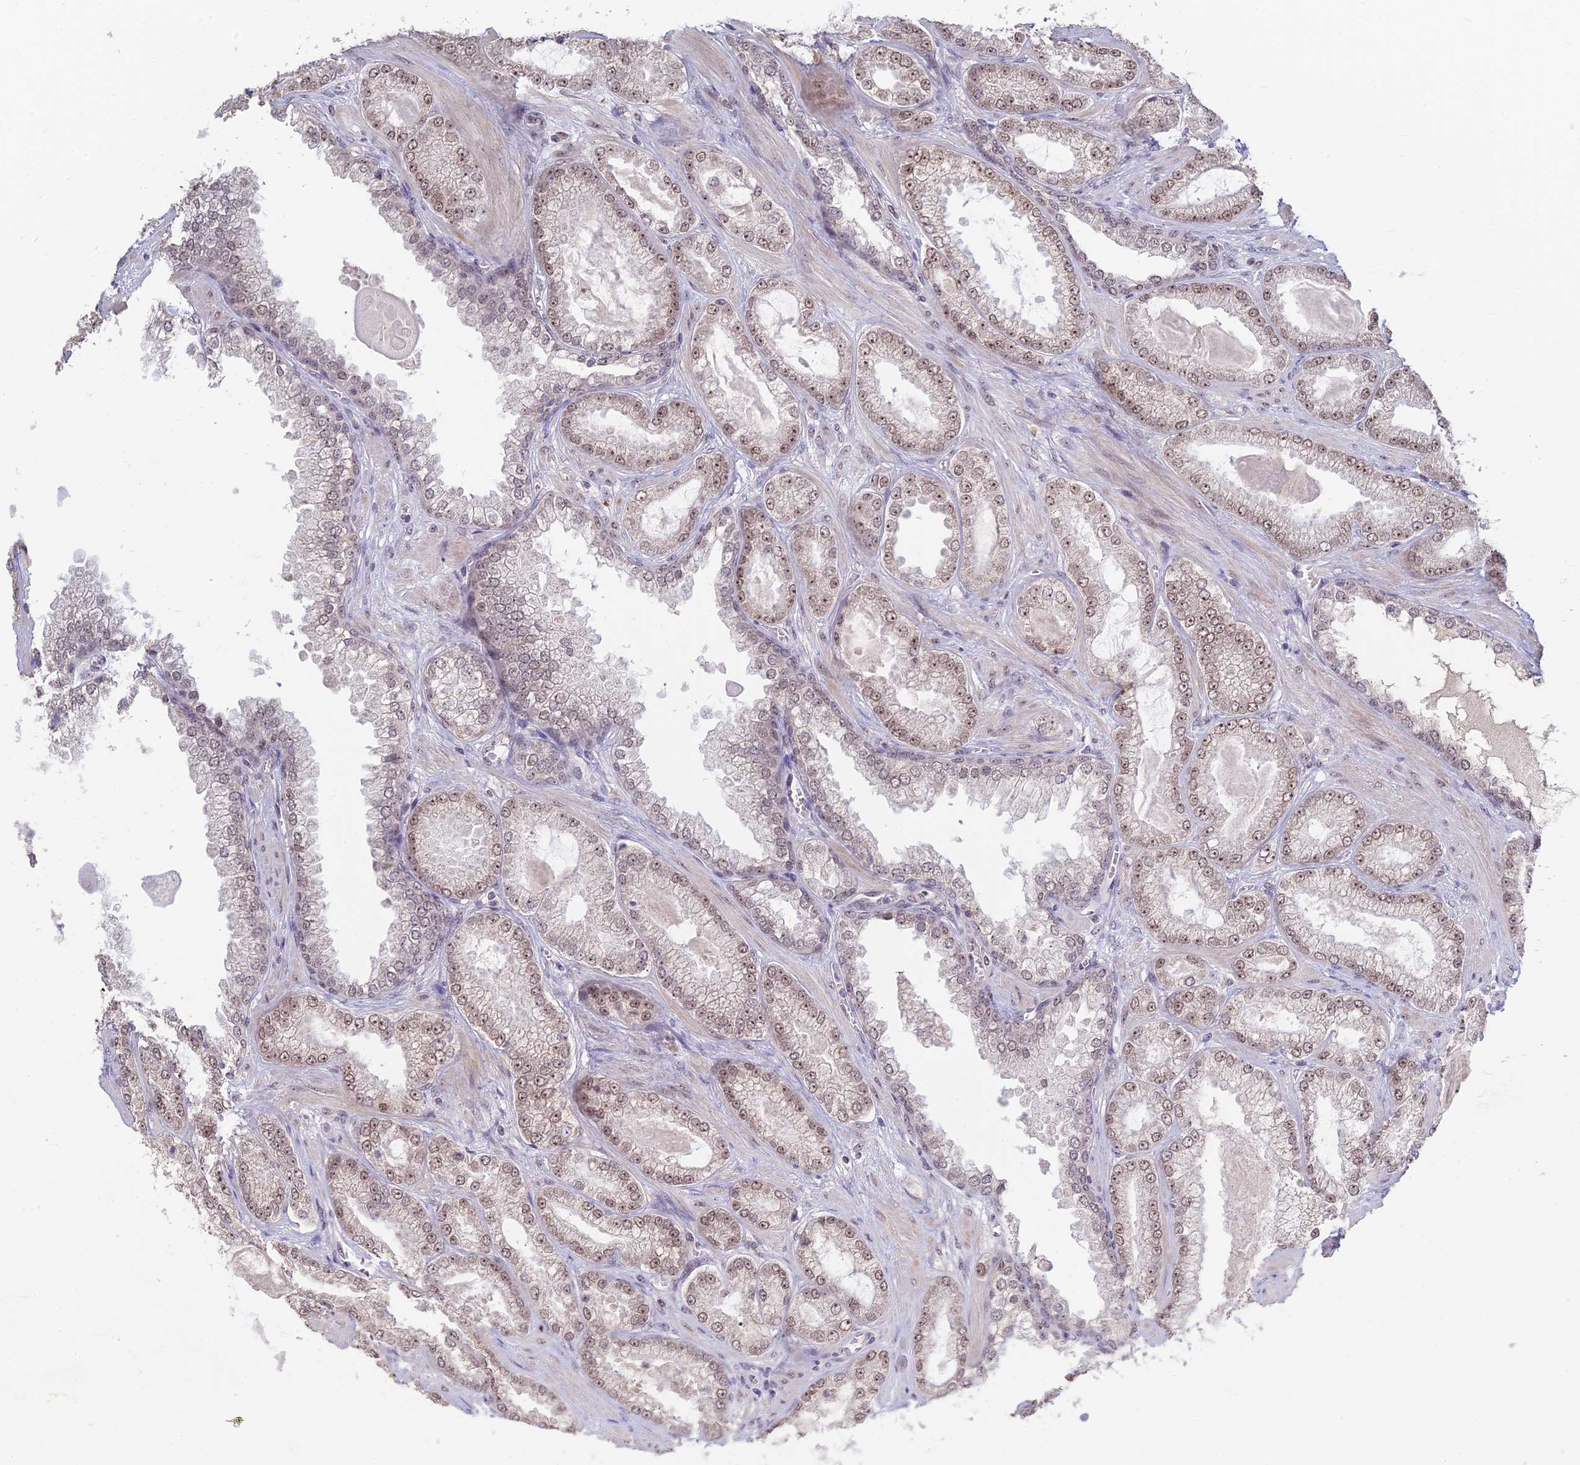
{"staining": {"intensity": "strong", "quantity": "25%-75%", "location": "cytoplasmic/membranous,nuclear"}, "tissue": "prostate cancer", "cell_type": "Tumor cells", "image_type": "cancer", "snomed": [{"axis": "morphology", "description": "Adenocarcinoma, Low grade"}, {"axis": "topography", "description": "Prostate"}], "caption": "Brown immunohistochemical staining in prostate cancer (adenocarcinoma (low-grade)) reveals strong cytoplasmic/membranous and nuclear expression in approximately 25%-75% of tumor cells. Using DAB (3,3'-diaminobenzidine) (brown) and hematoxylin (blue) stains, captured at high magnification using brightfield microscopy.", "gene": "POLR1G", "patient": {"sex": "male", "age": 57}}